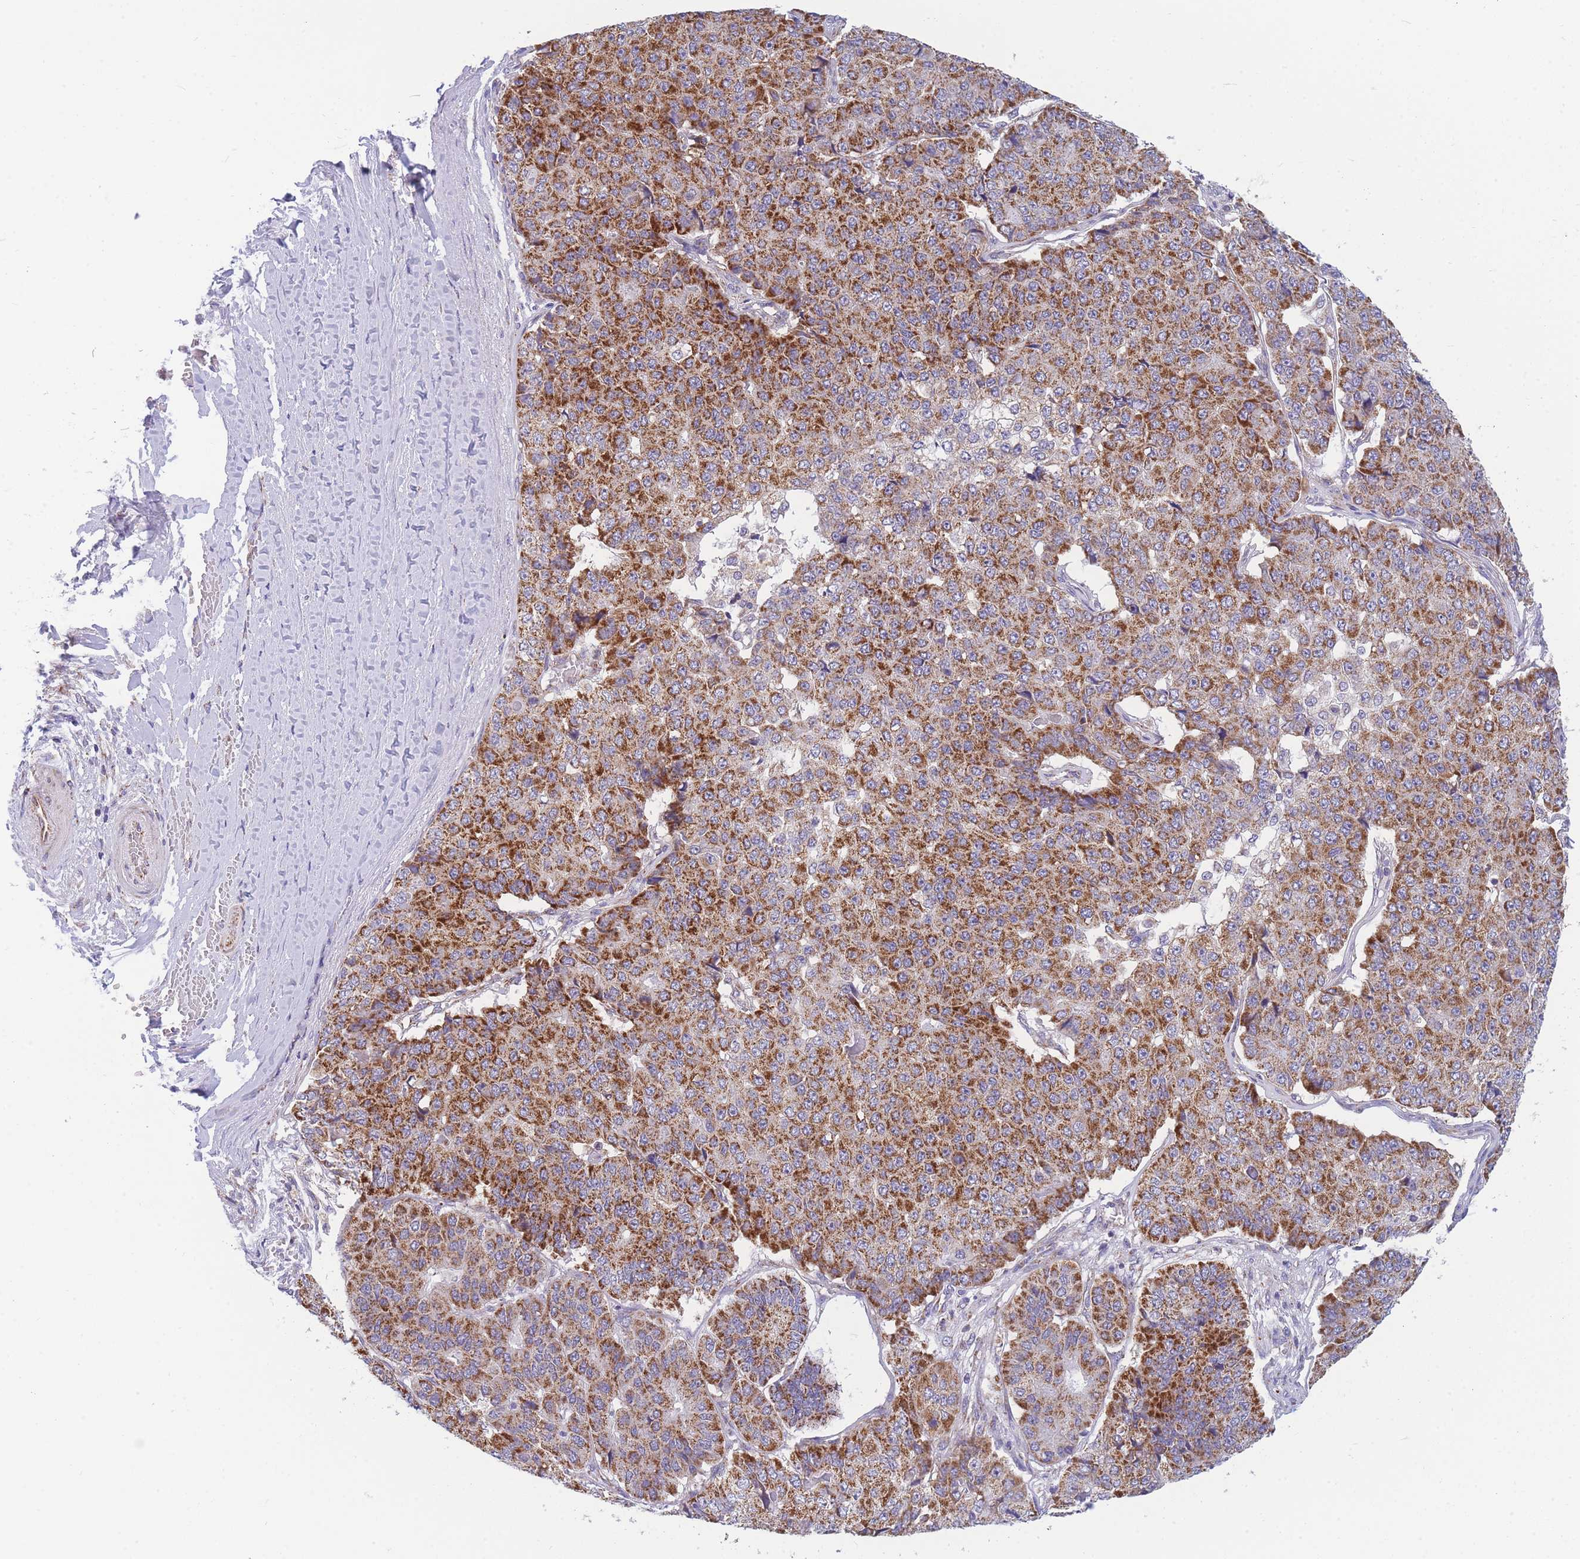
{"staining": {"intensity": "strong", "quantity": ">75%", "location": "cytoplasmic/membranous"}, "tissue": "pancreatic cancer", "cell_type": "Tumor cells", "image_type": "cancer", "snomed": [{"axis": "morphology", "description": "Adenocarcinoma, NOS"}, {"axis": "topography", "description": "Pancreas"}], "caption": "Adenocarcinoma (pancreatic) stained for a protein (brown) exhibits strong cytoplasmic/membranous positive positivity in about >75% of tumor cells.", "gene": "MRPS11", "patient": {"sex": "male", "age": 50}}